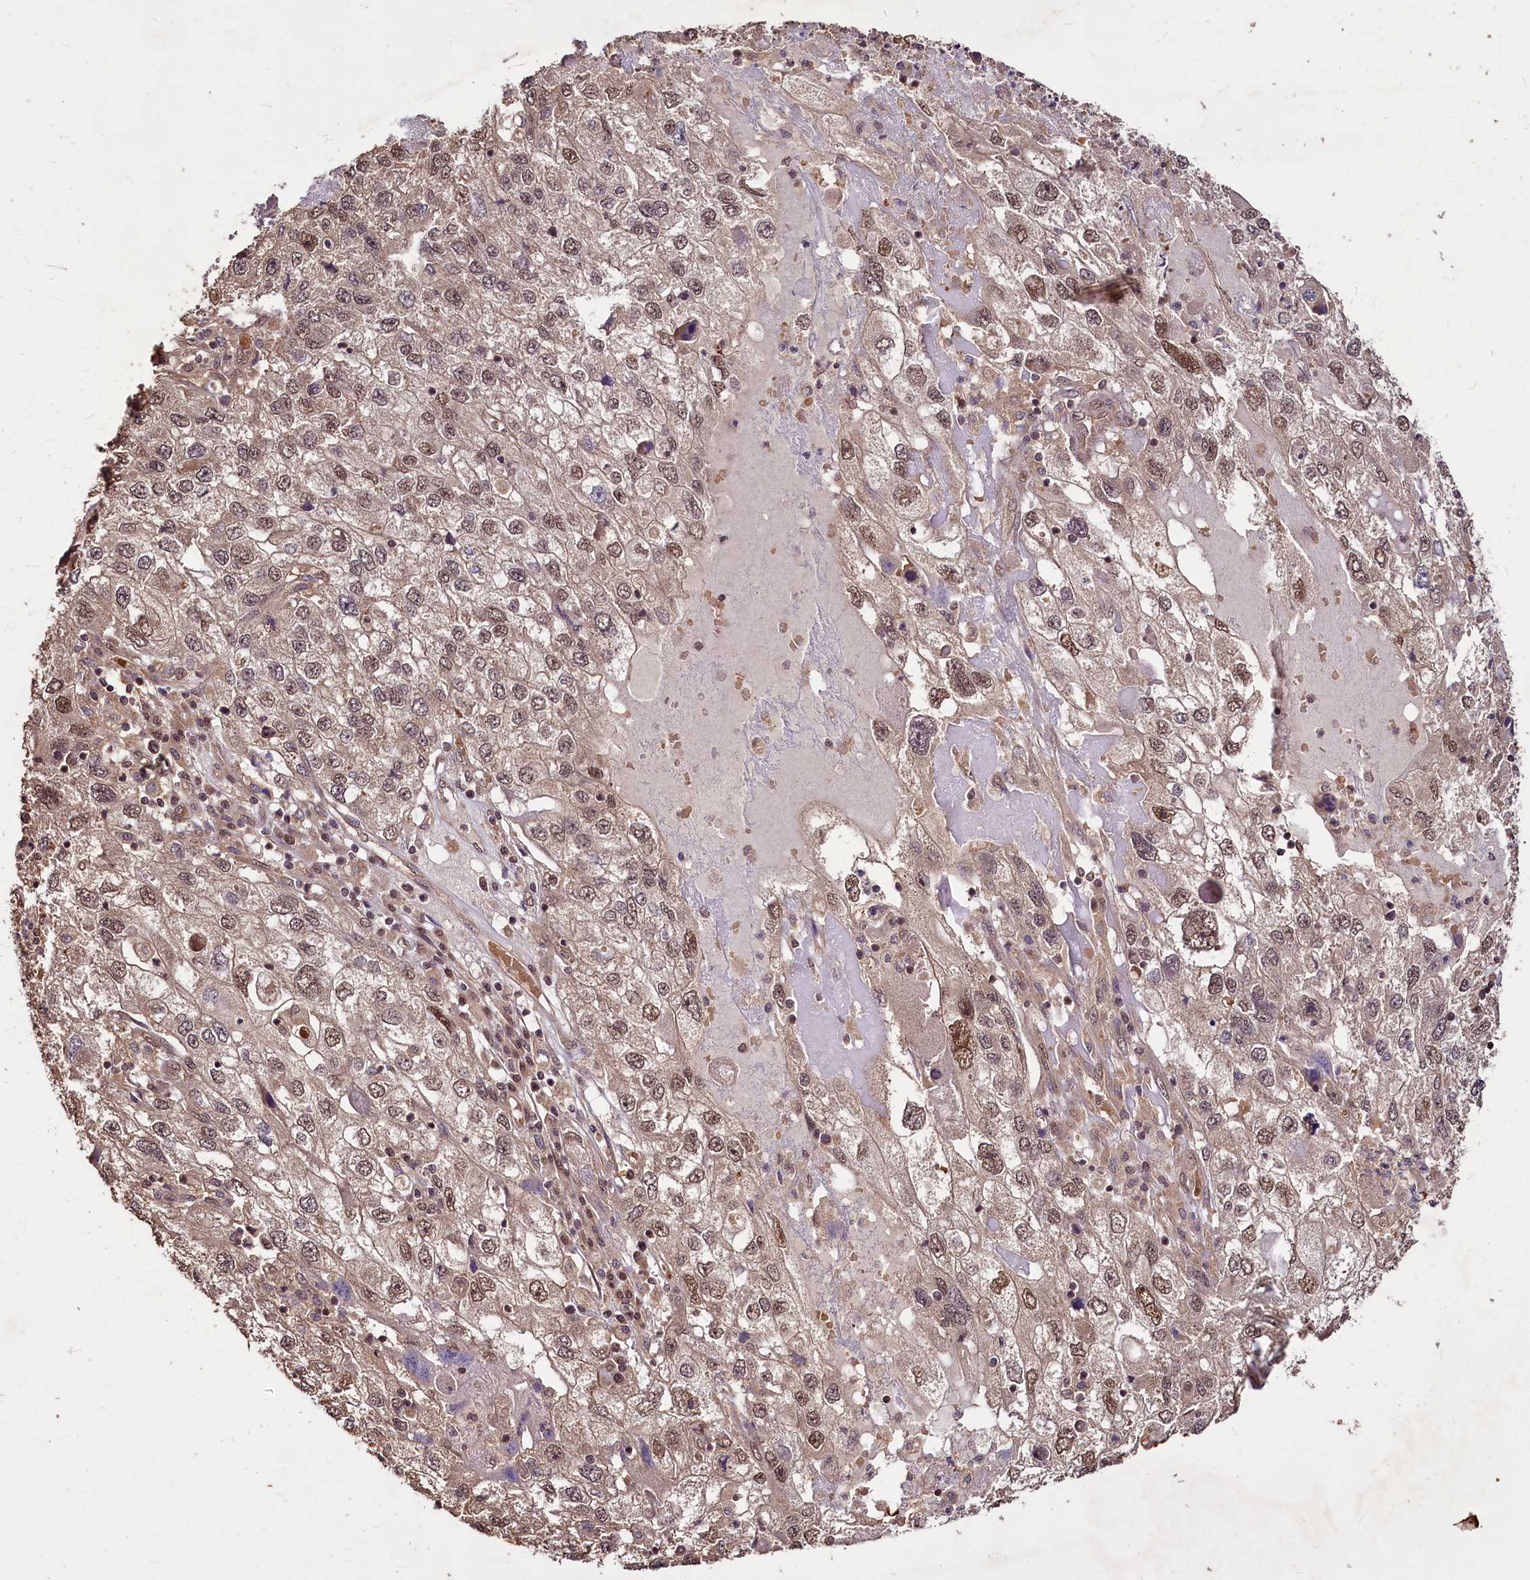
{"staining": {"intensity": "moderate", "quantity": ">75%", "location": "nuclear"}, "tissue": "endometrial cancer", "cell_type": "Tumor cells", "image_type": "cancer", "snomed": [{"axis": "morphology", "description": "Adenocarcinoma, NOS"}, {"axis": "topography", "description": "Endometrium"}], "caption": "Protein expression analysis of endometrial cancer (adenocarcinoma) exhibits moderate nuclear staining in about >75% of tumor cells.", "gene": "VPS51", "patient": {"sex": "female", "age": 49}}